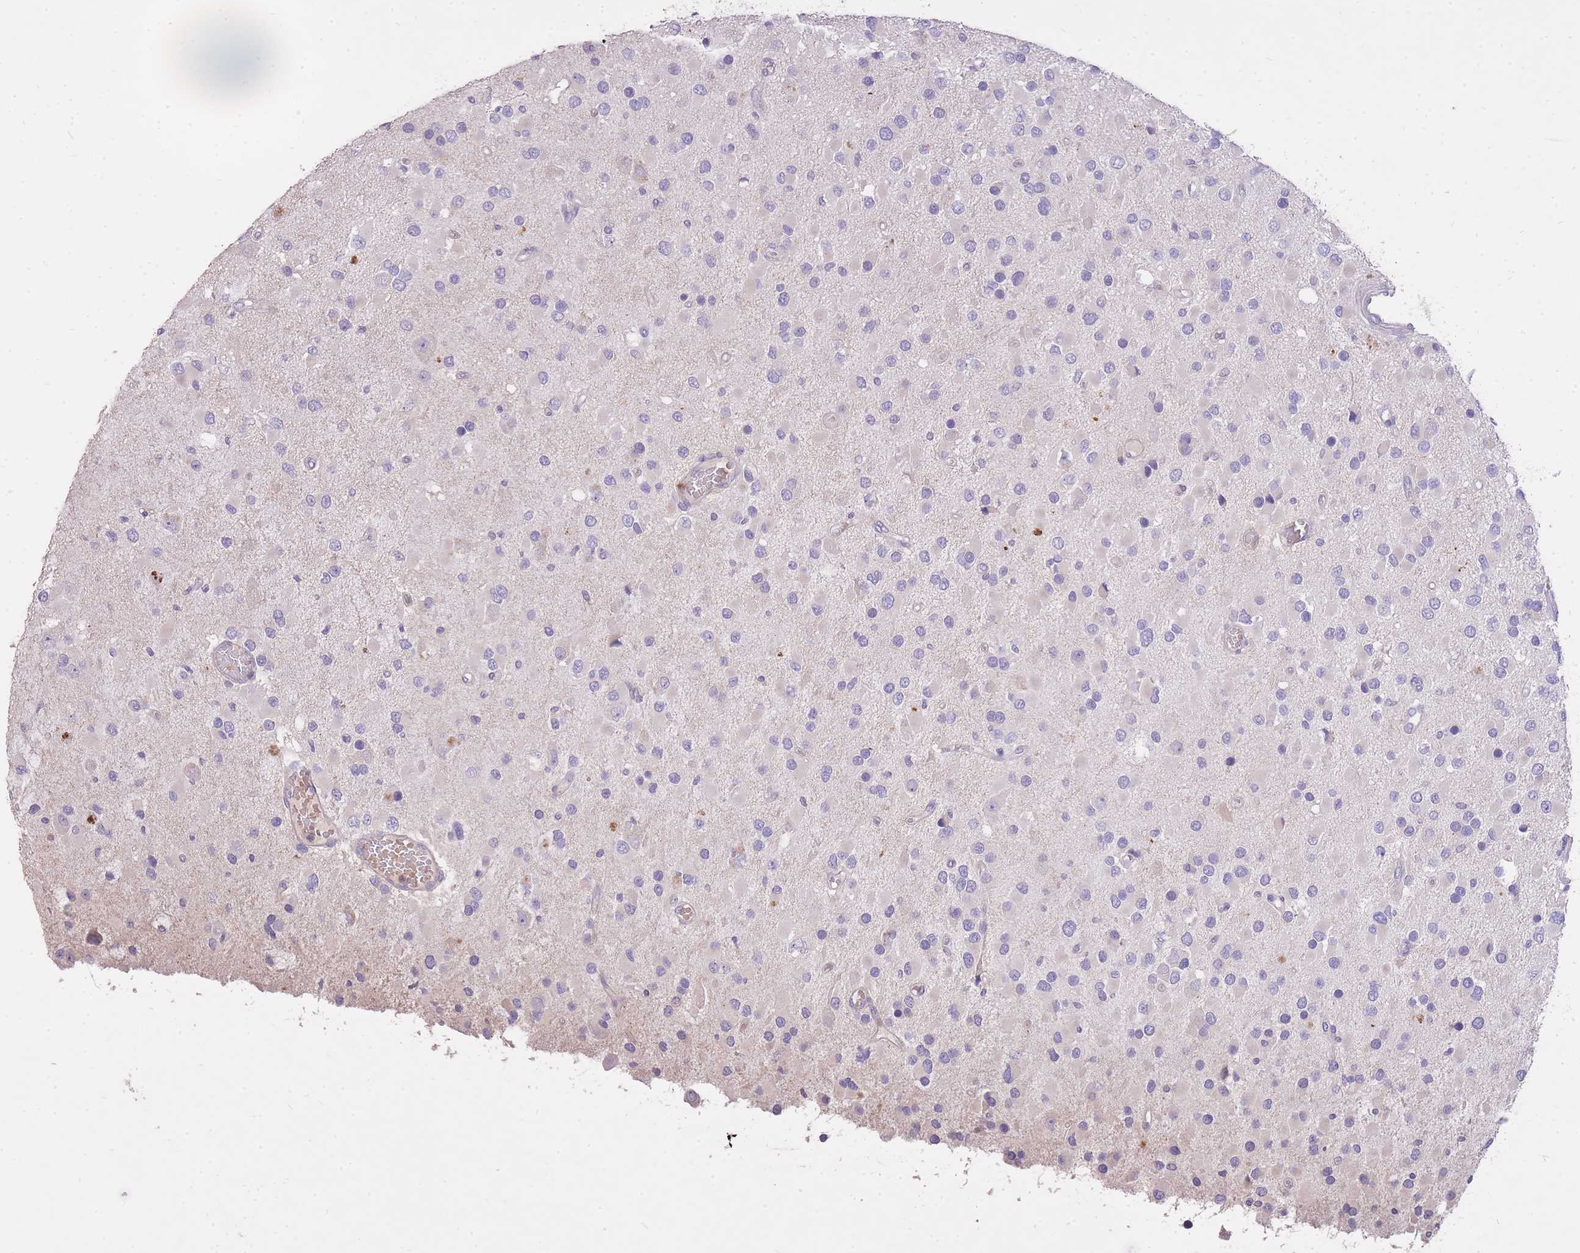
{"staining": {"intensity": "negative", "quantity": "none", "location": "none"}, "tissue": "glioma", "cell_type": "Tumor cells", "image_type": "cancer", "snomed": [{"axis": "morphology", "description": "Glioma, malignant, High grade"}, {"axis": "topography", "description": "Brain"}], "caption": "High magnification brightfield microscopy of high-grade glioma (malignant) stained with DAB (3,3'-diaminobenzidine) (brown) and counterstained with hematoxylin (blue): tumor cells show no significant staining.", "gene": "FRG2C", "patient": {"sex": "male", "age": 53}}